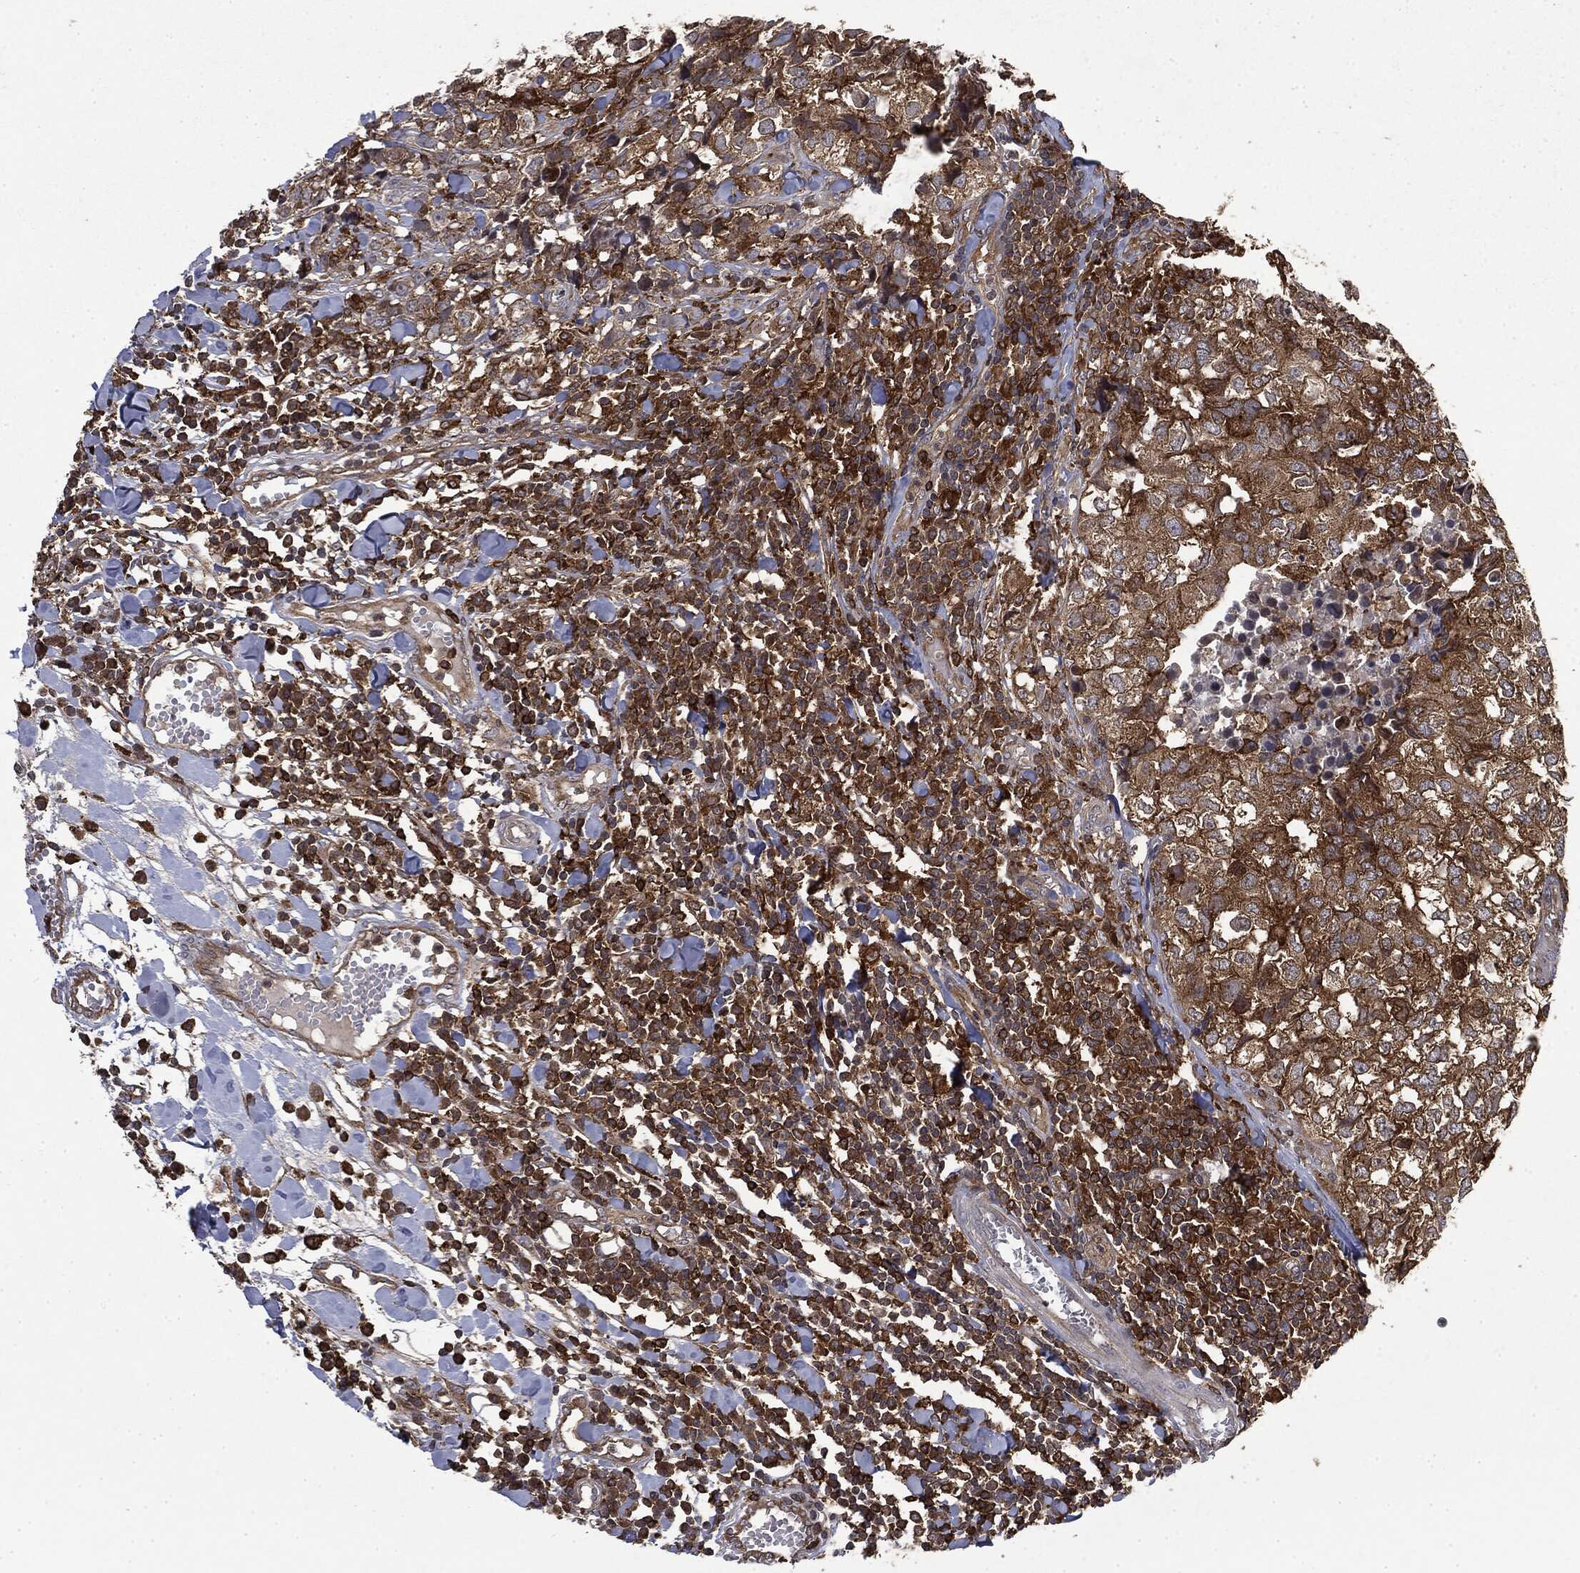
{"staining": {"intensity": "strong", "quantity": ">75%", "location": "cytoplasmic/membranous"}, "tissue": "breast cancer", "cell_type": "Tumor cells", "image_type": "cancer", "snomed": [{"axis": "morphology", "description": "Duct carcinoma"}, {"axis": "topography", "description": "Breast"}], "caption": "Immunohistochemistry (DAB) staining of human breast cancer shows strong cytoplasmic/membranous protein expression in approximately >75% of tumor cells.", "gene": "SNX5", "patient": {"sex": "female", "age": 30}}